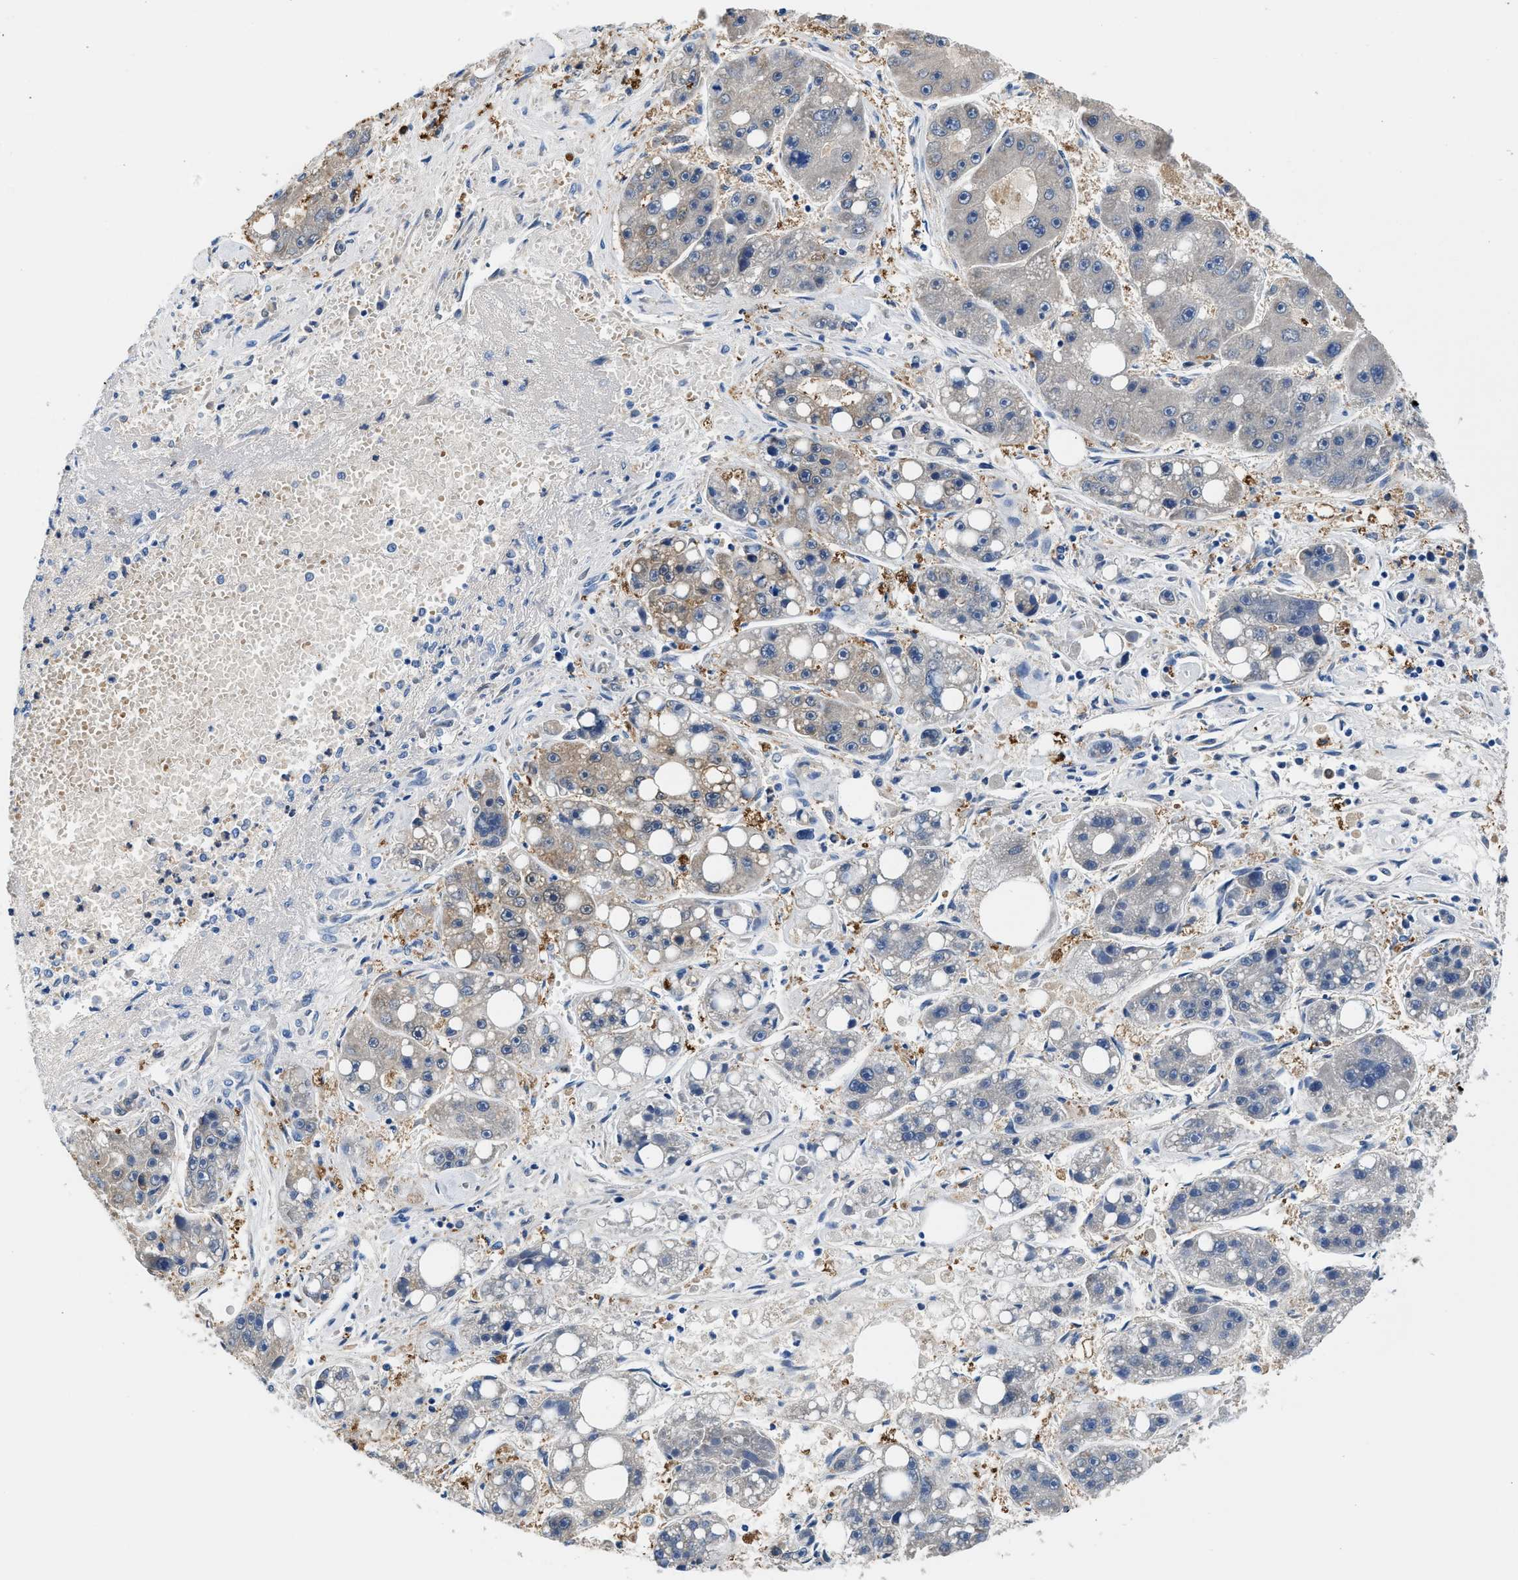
{"staining": {"intensity": "negative", "quantity": "none", "location": "none"}, "tissue": "liver cancer", "cell_type": "Tumor cells", "image_type": "cancer", "snomed": [{"axis": "morphology", "description": "Carcinoma, Hepatocellular, NOS"}, {"axis": "topography", "description": "Liver"}], "caption": "Immunohistochemistry micrograph of human liver cancer (hepatocellular carcinoma) stained for a protein (brown), which shows no positivity in tumor cells.", "gene": "FADS6", "patient": {"sex": "female", "age": 61}}